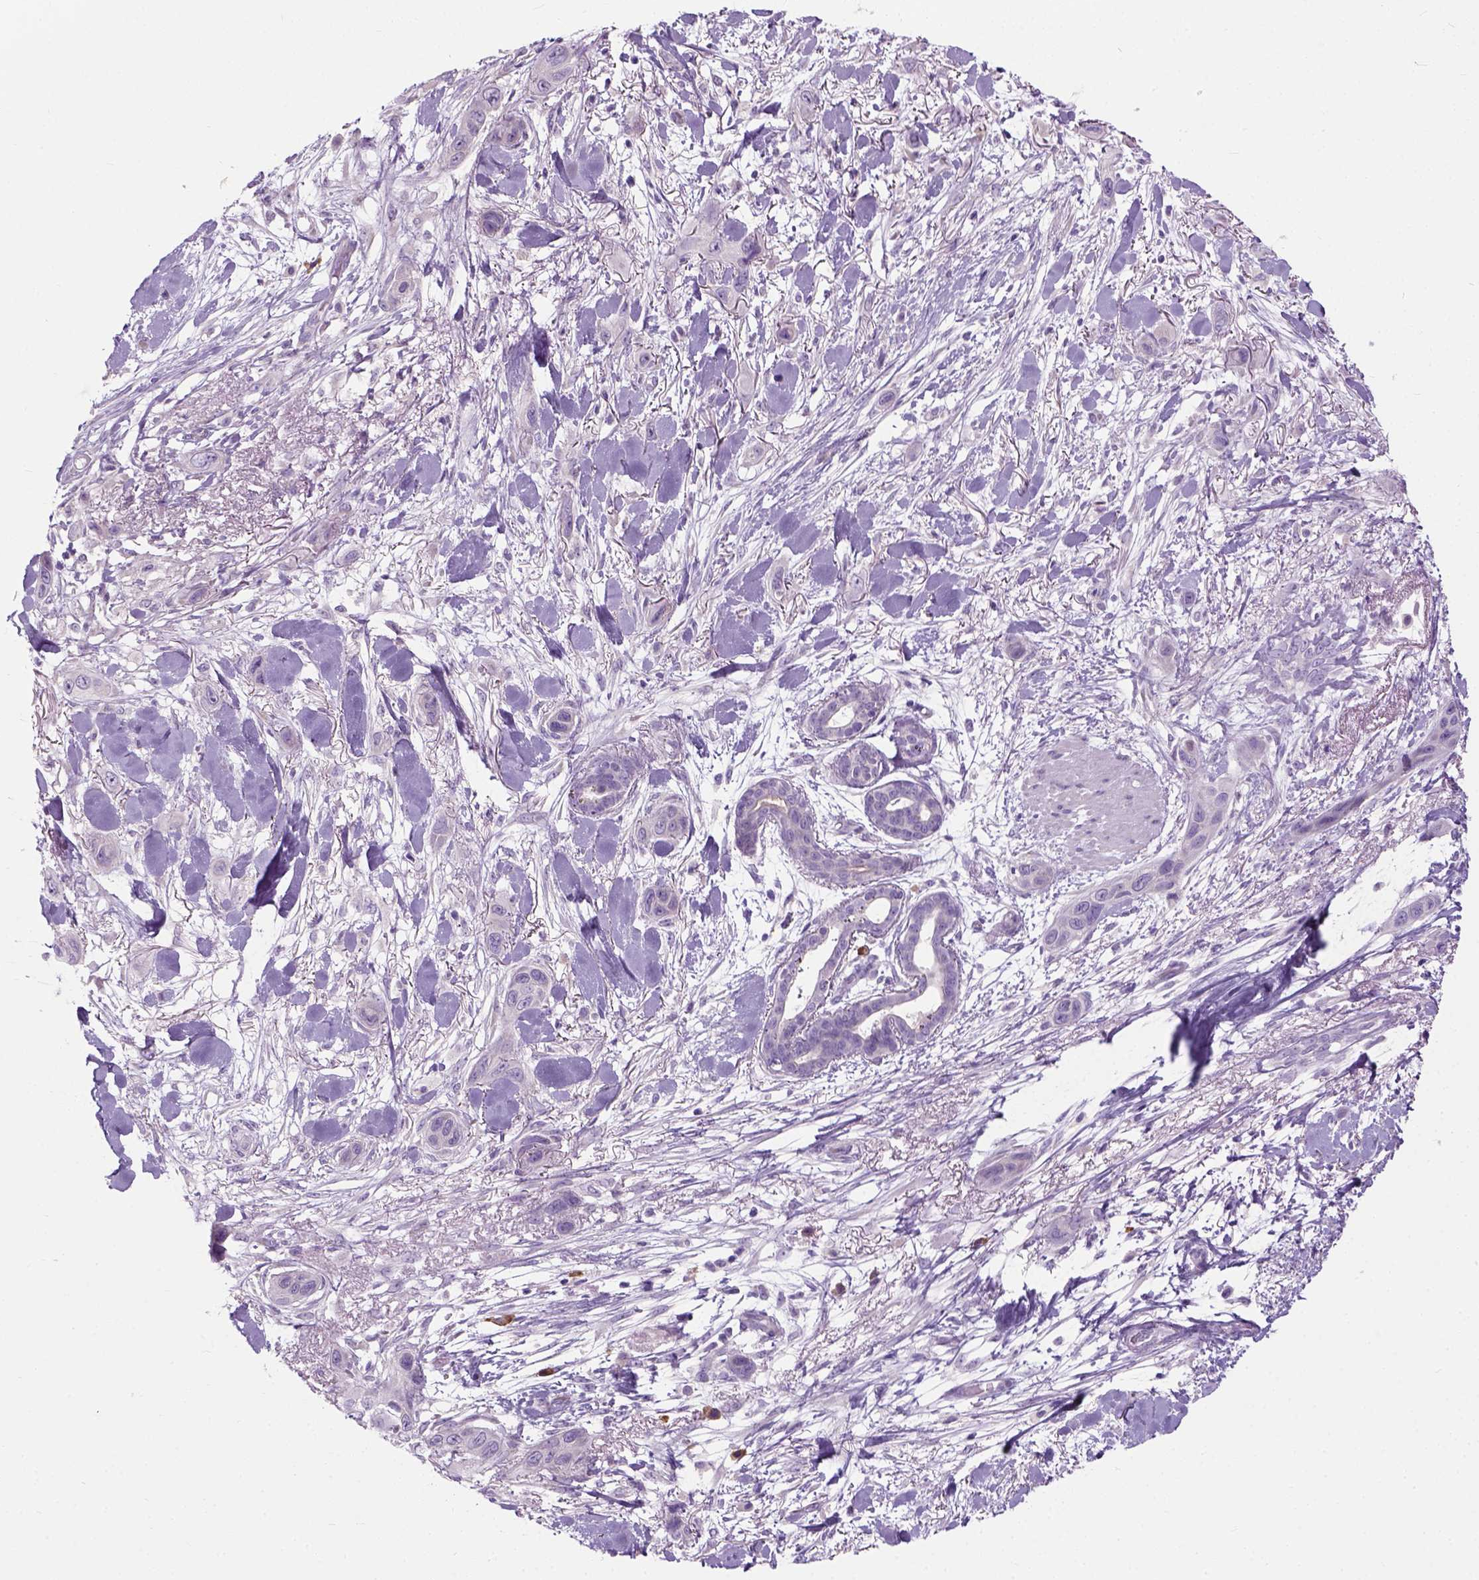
{"staining": {"intensity": "negative", "quantity": "none", "location": "none"}, "tissue": "skin cancer", "cell_type": "Tumor cells", "image_type": "cancer", "snomed": [{"axis": "morphology", "description": "Squamous cell carcinoma, NOS"}, {"axis": "topography", "description": "Skin"}], "caption": "DAB (3,3'-diaminobenzidine) immunohistochemical staining of squamous cell carcinoma (skin) displays no significant positivity in tumor cells.", "gene": "TRIM72", "patient": {"sex": "male", "age": 79}}